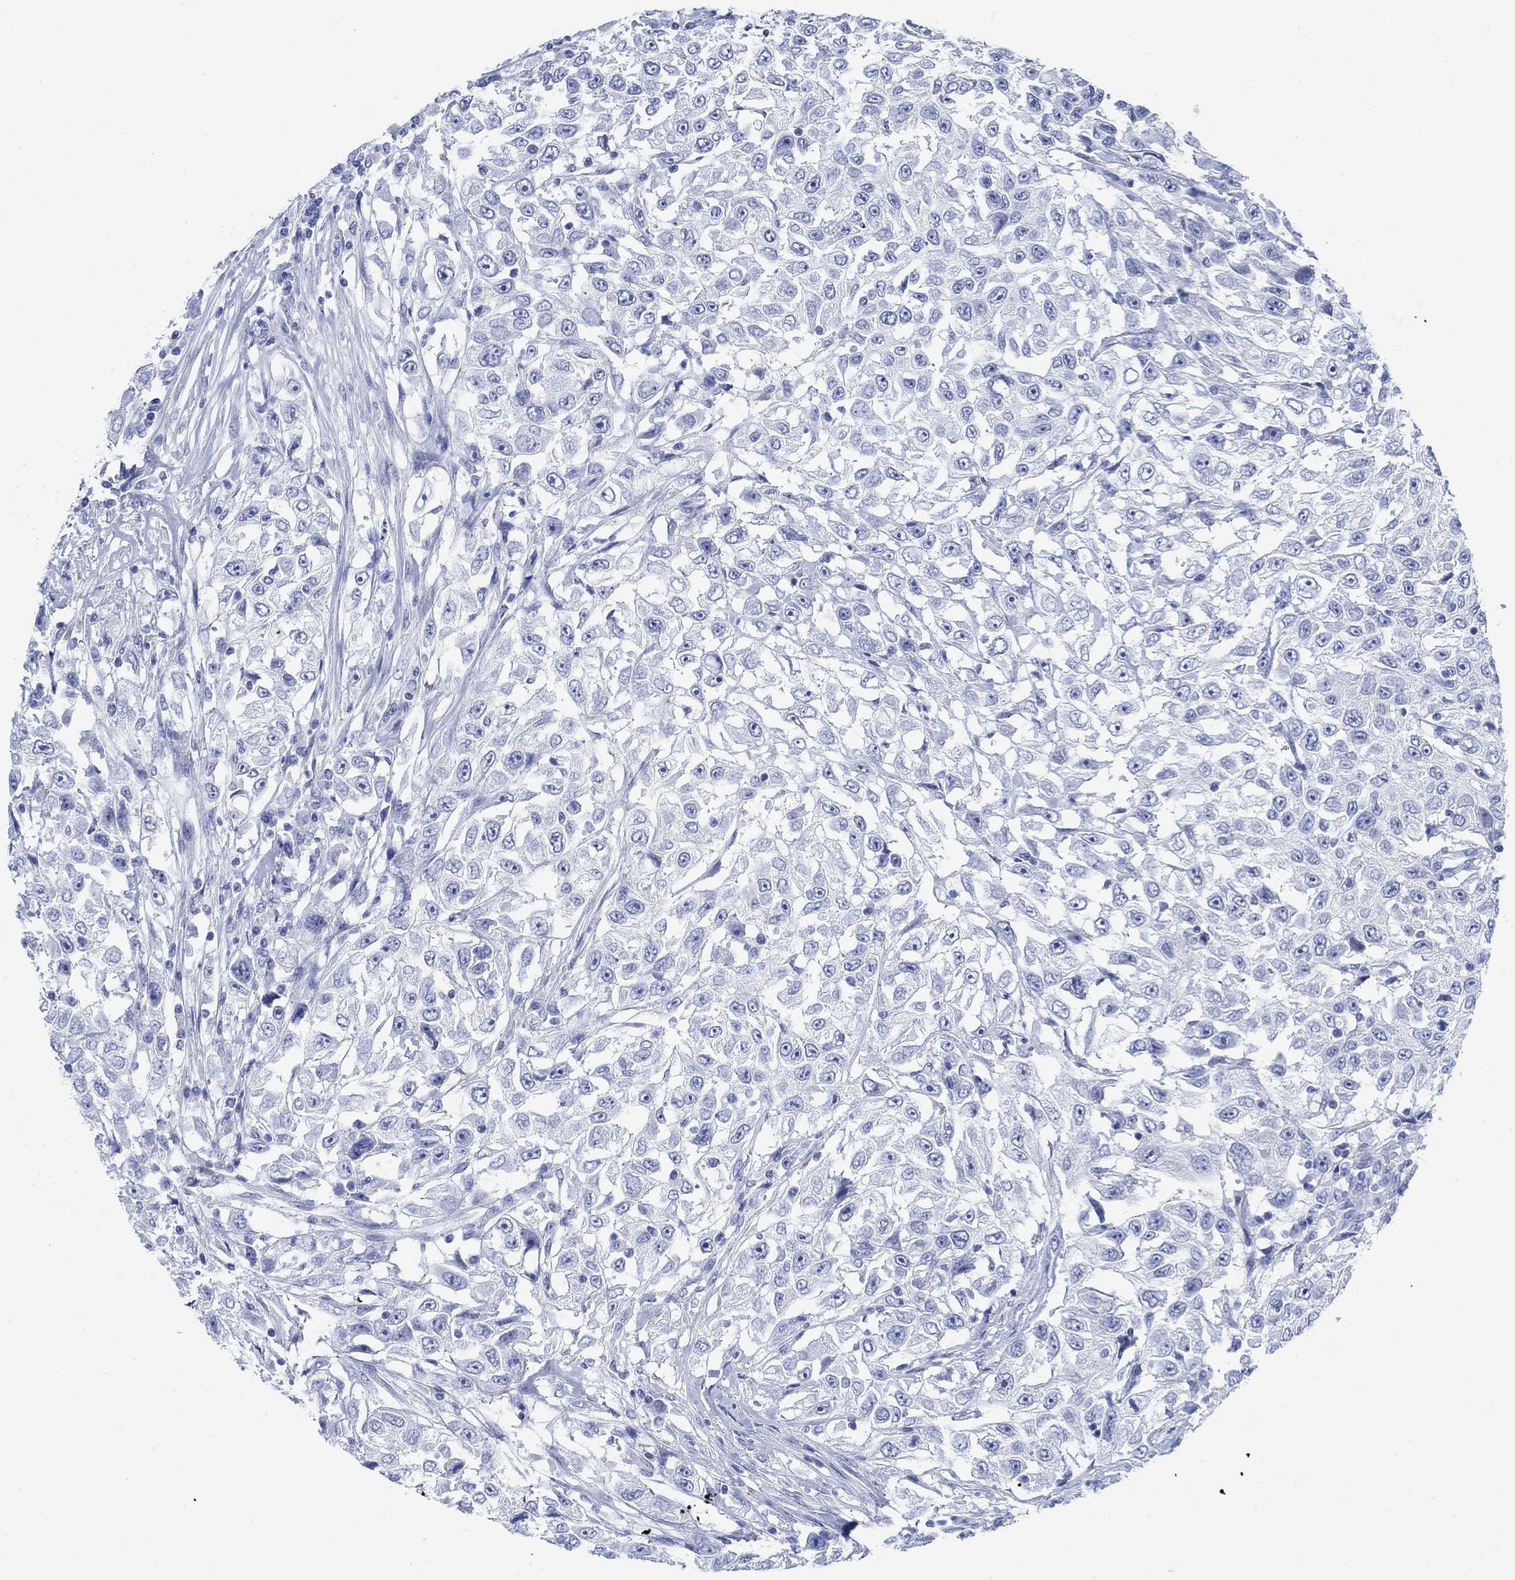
{"staining": {"intensity": "negative", "quantity": "none", "location": "none"}, "tissue": "urothelial cancer", "cell_type": "Tumor cells", "image_type": "cancer", "snomed": [{"axis": "morphology", "description": "Urothelial carcinoma, High grade"}, {"axis": "topography", "description": "Urinary bladder"}], "caption": "There is no significant positivity in tumor cells of urothelial cancer.", "gene": "RBM20", "patient": {"sex": "female", "age": 56}}